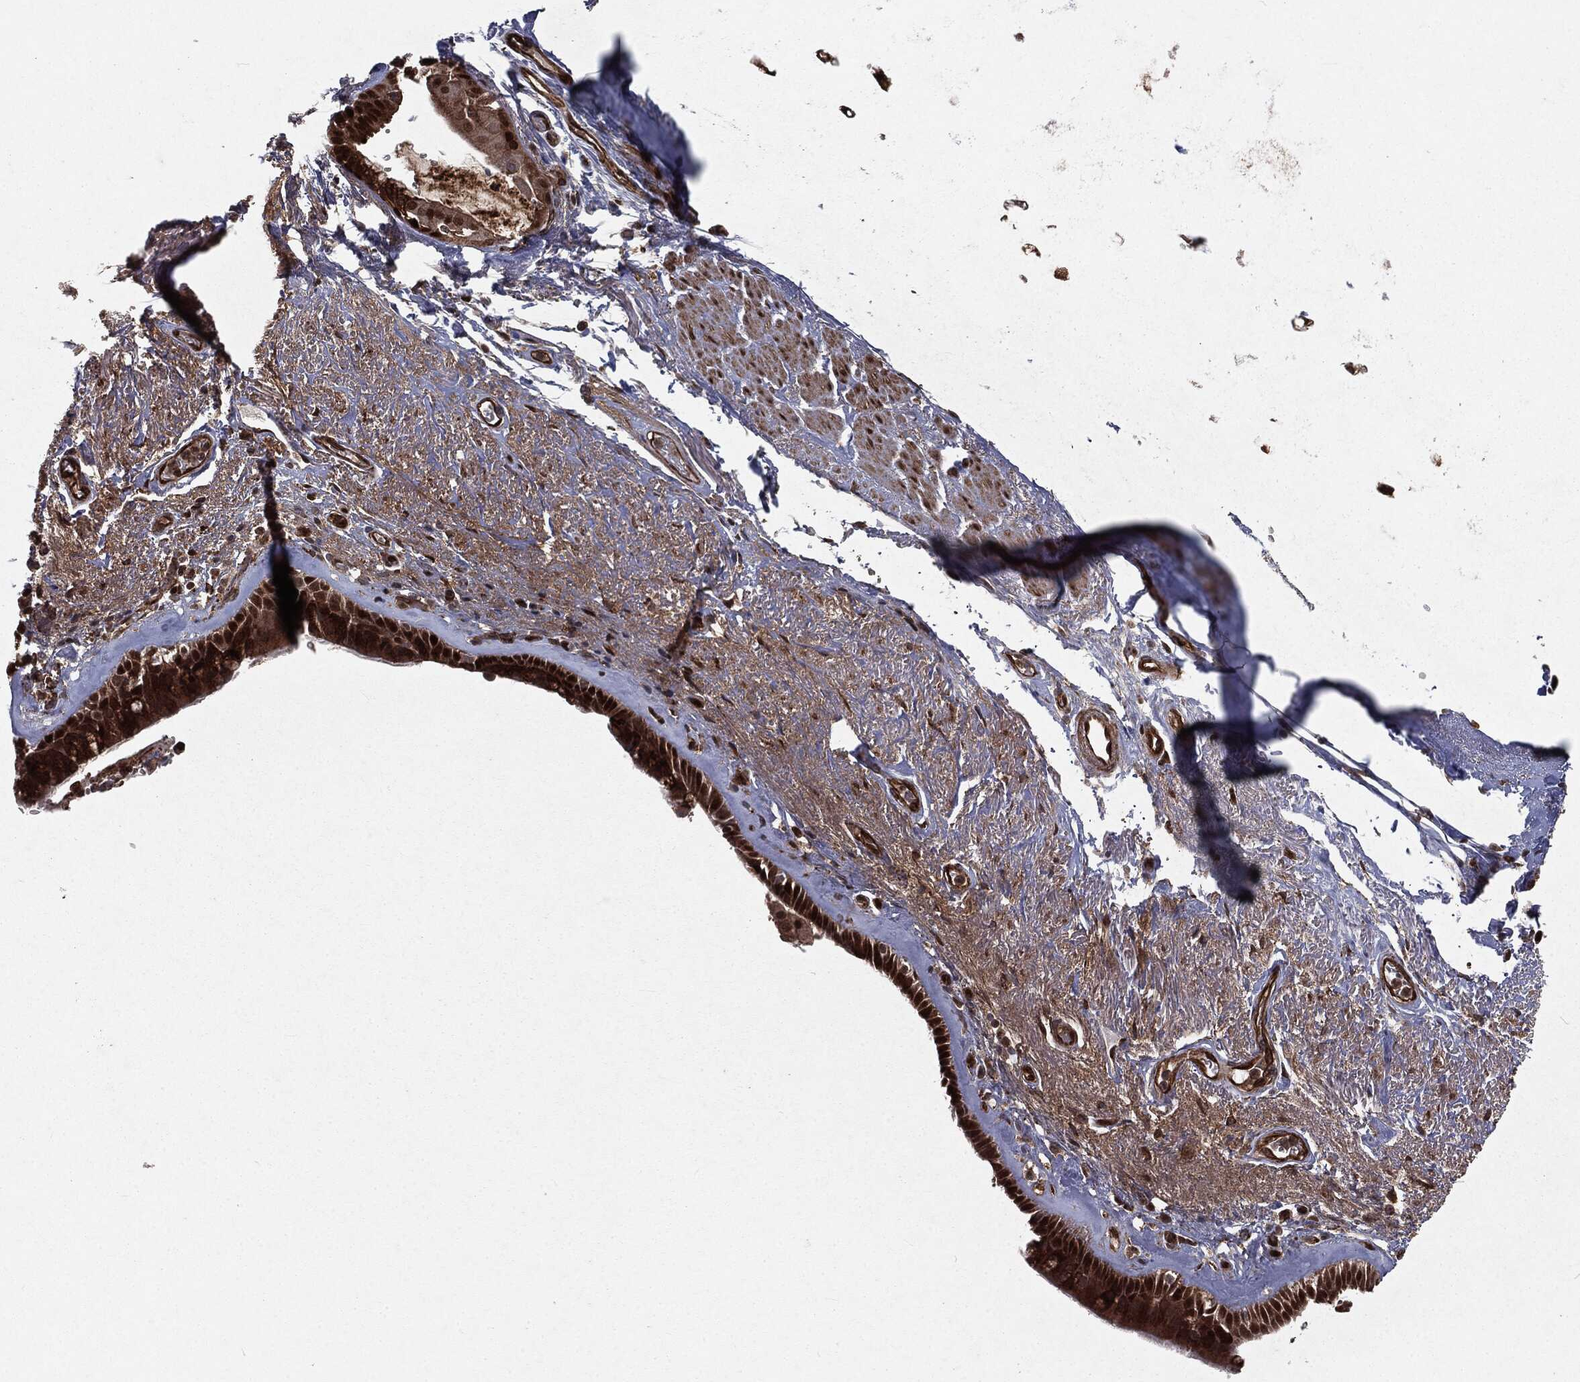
{"staining": {"intensity": "strong", "quantity": ">75%", "location": "cytoplasmic/membranous,nuclear"}, "tissue": "bronchus", "cell_type": "Respiratory epithelial cells", "image_type": "normal", "snomed": [{"axis": "morphology", "description": "Normal tissue, NOS"}, {"axis": "topography", "description": "Bronchus"}], "caption": "Respiratory epithelial cells show high levels of strong cytoplasmic/membranous,nuclear staining in about >75% of cells in normal human bronchus. The staining is performed using DAB brown chromogen to label protein expression. The nuclei are counter-stained blue using hematoxylin.", "gene": "RANBP9", "patient": {"sex": "male", "age": 82}}